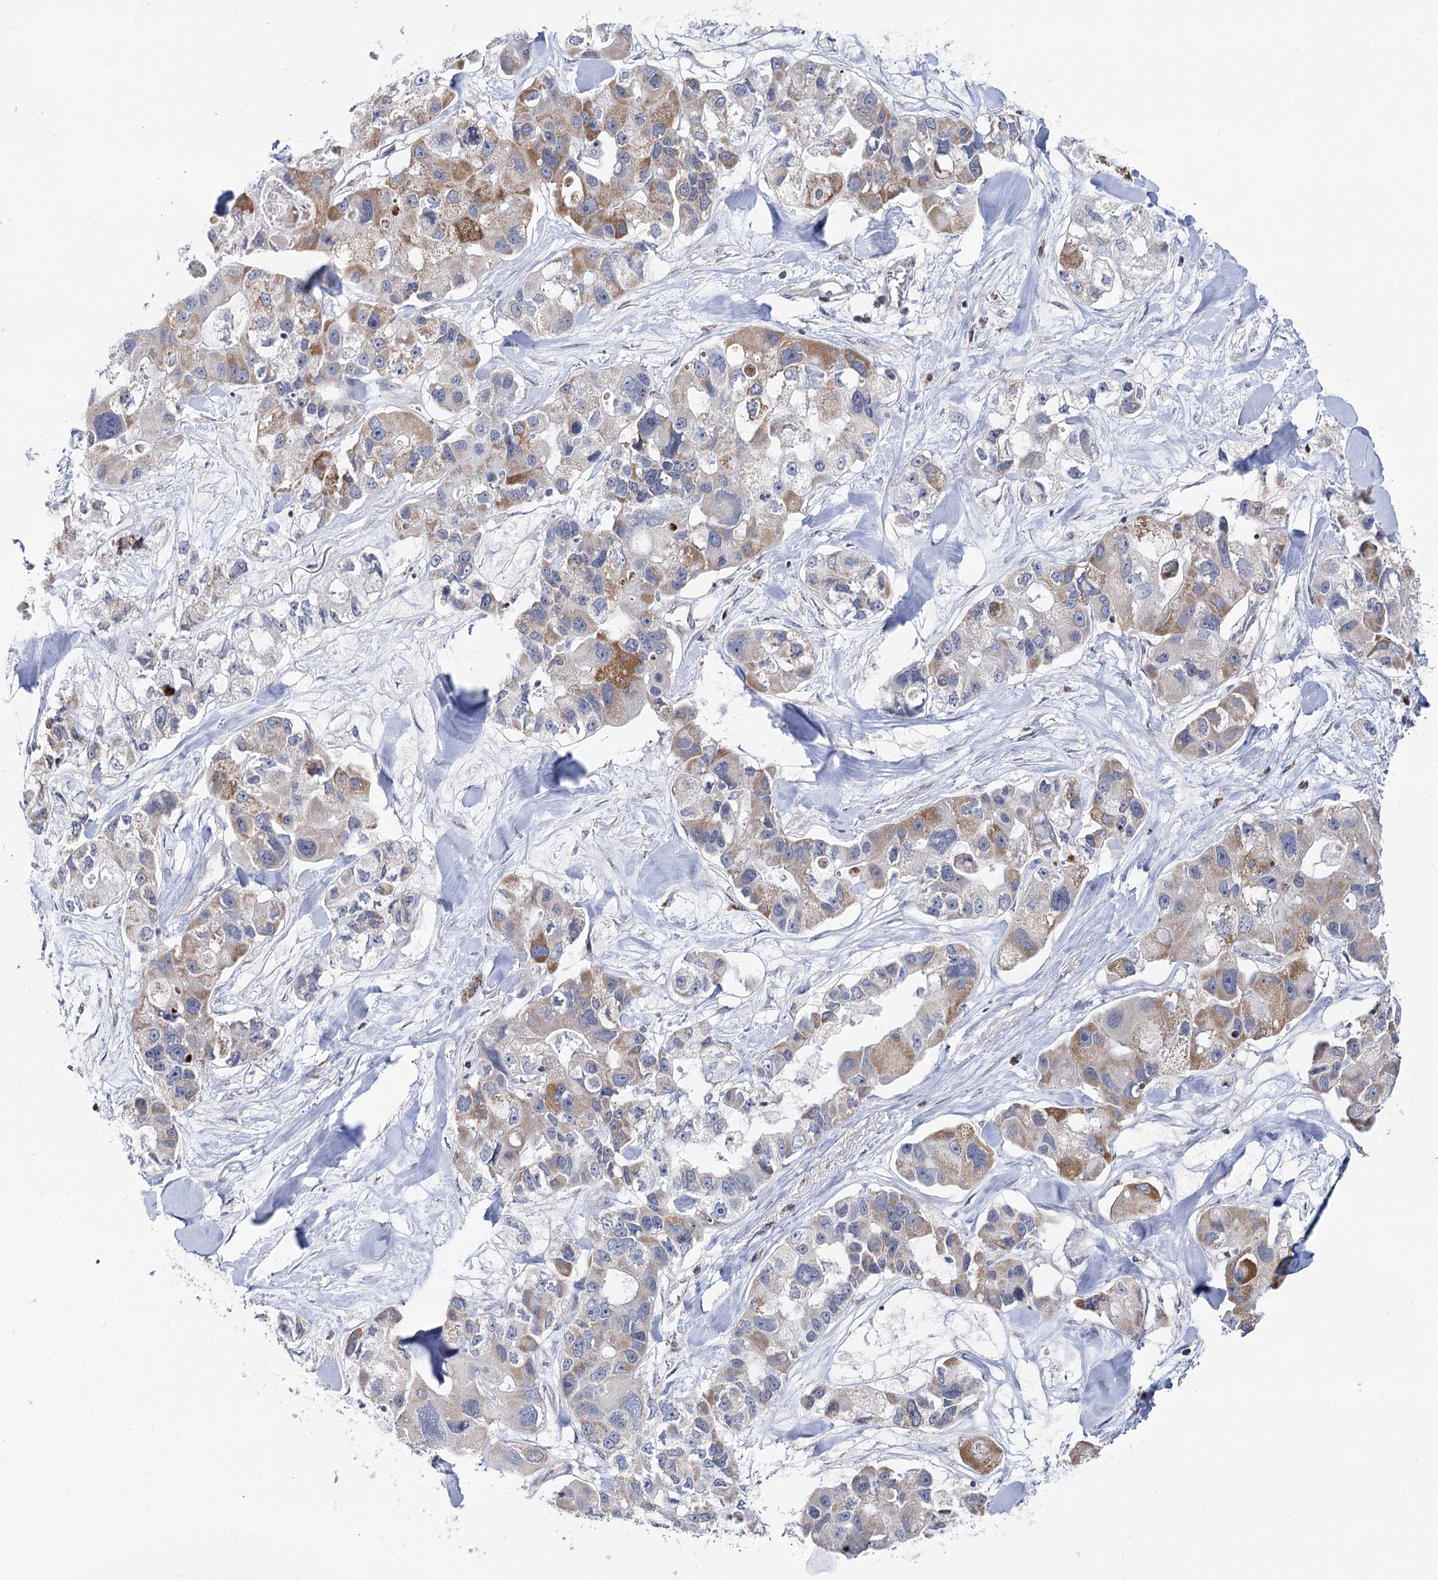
{"staining": {"intensity": "moderate", "quantity": ">75%", "location": "cytoplasmic/membranous"}, "tissue": "lung cancer", "cell_type": "Tumor cells", "image_type": "cancer", "snomed": [{"axis": "morphology", "description": "Adenocarcinoma, NOS"}, {"axis": "topography", "description": "Lung"}], "caption": "Immunohistochemical staining of adenocarcinoma (lung) shows medium levels of moderate cytoplasmic/membranous protein positivity in approximately >75% of tumor cells. (Stains: DAB in brown, nuclei in blue, Microscopy: brightfield microscopy at high magnification).", "gene": "PTGR1", "patient": {"sex": "female", "age": 54}}